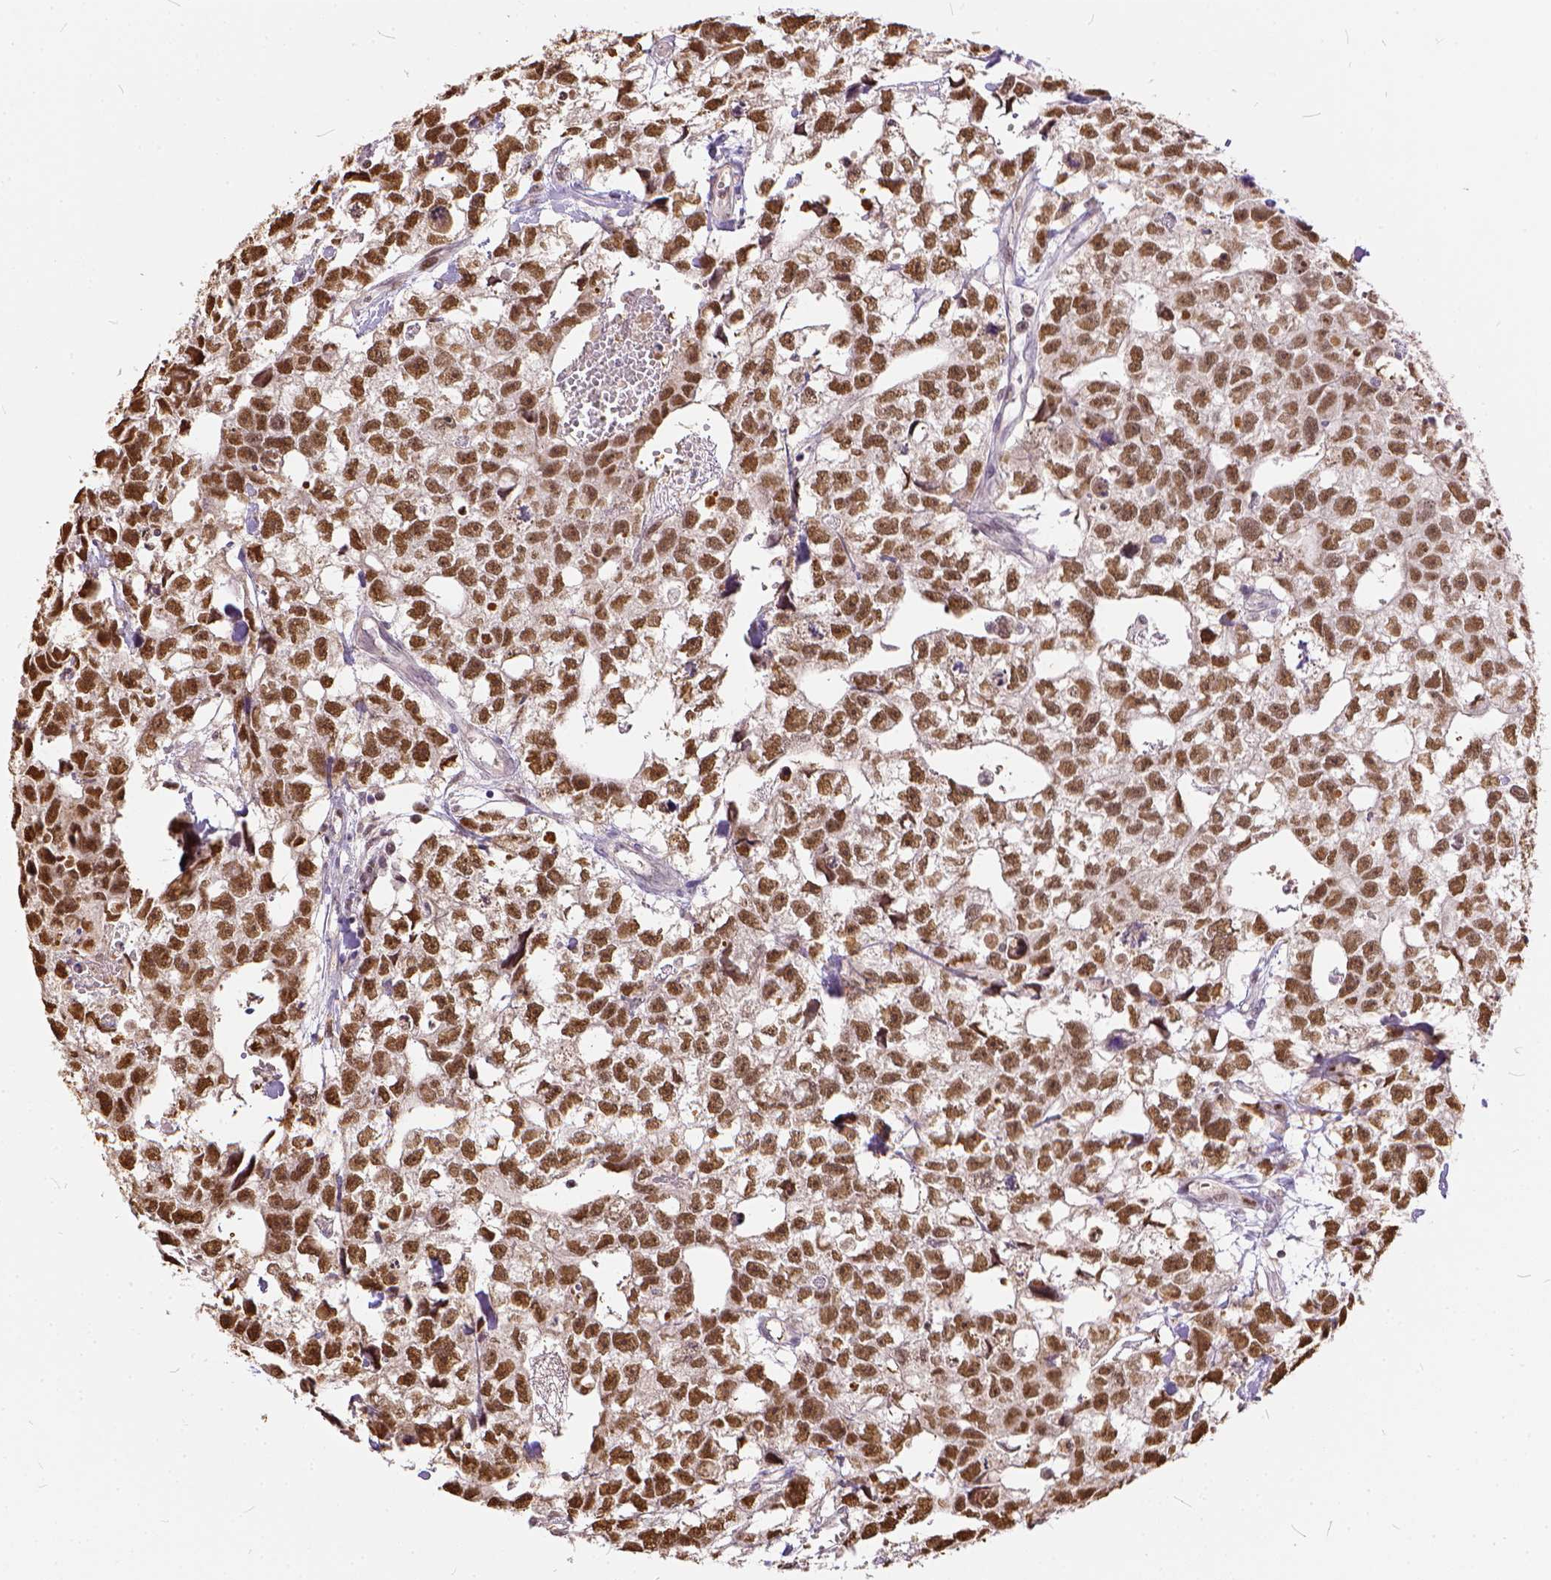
{"staining": {"intensity": "moderate", "quantity": ">75%", "location": "nuclear"}, "tissue": "testis cancer", "cell_type": "Tumor cells", "image_type": "cancer", "snomed": [{"axis": "morphology", "description": "Carcinoma, Embryonal, NOS"}, {"axis": "morphology", "description": "Teratoma, malignant, NOS"}, {"axis": "topography", "description": "Testis"}], "caption": "Testis embryonal carcinoma stained with a protein marker displays moderate staining in tumor cells.", "gene": "ERCC1", "patient": {"sex": "male", "age": 44}}